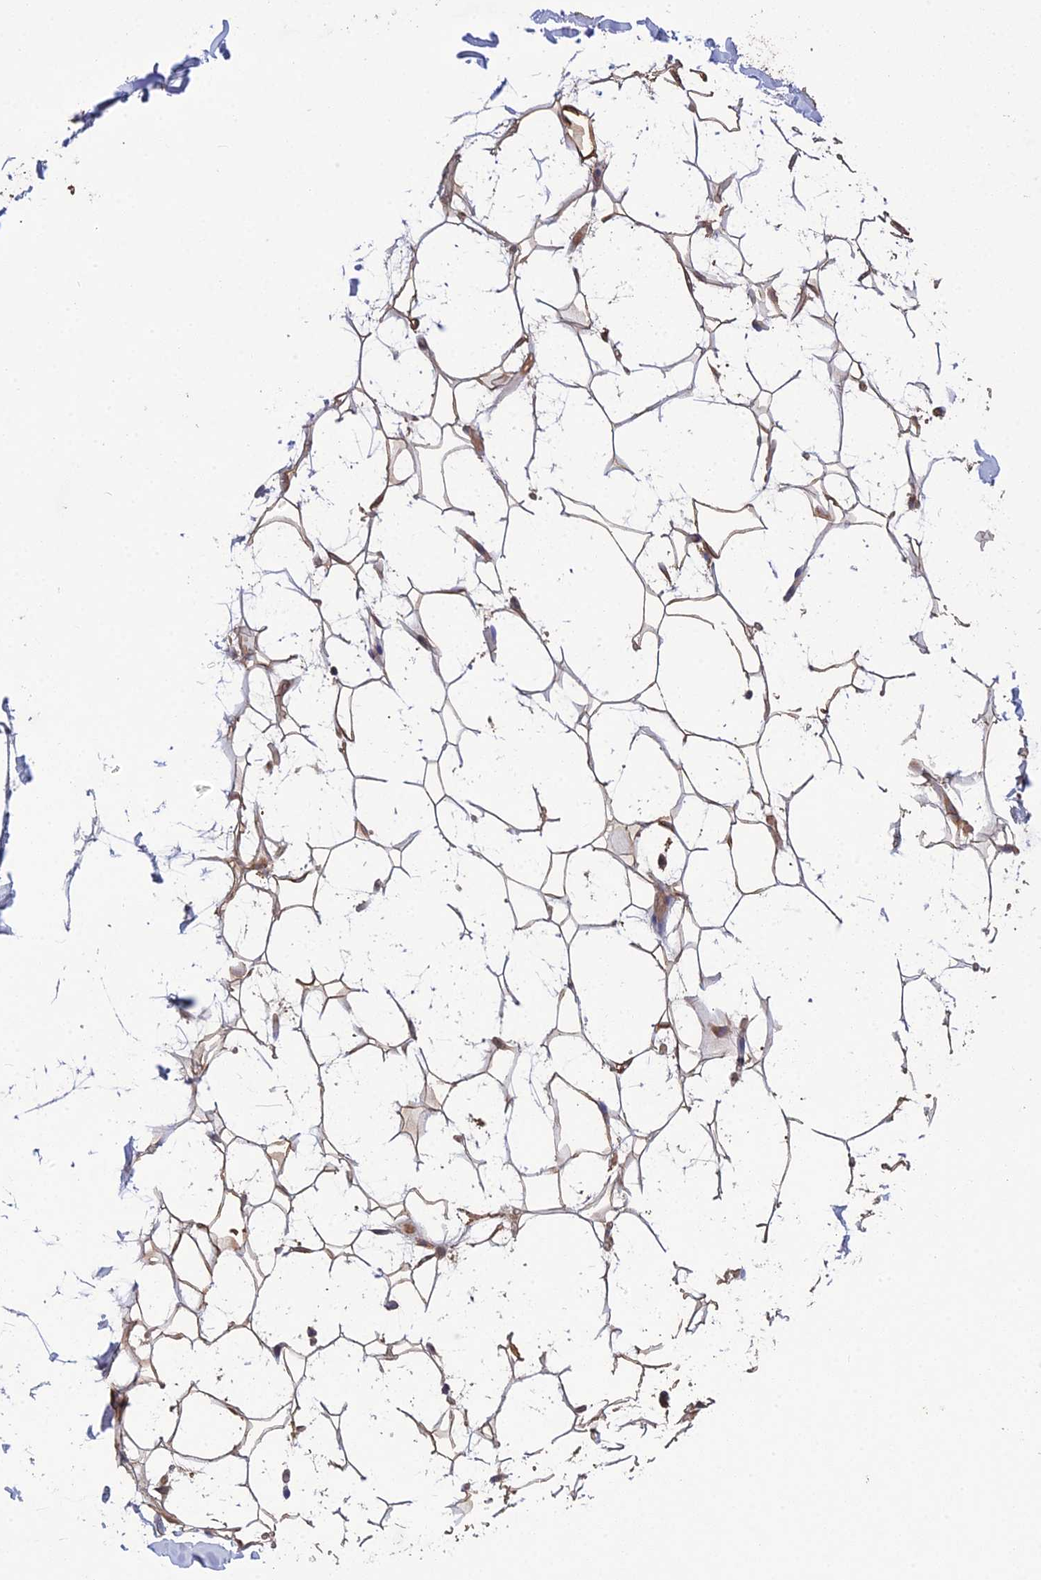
{"staining": {"intensity": "moderate", "quantity": ">75%", "location": "cytoplasmic/membranous"}, "tissue": "adipose tissue", "cell_type": "Adipocytes", "image_type": "normal", "snomed": [{"axis": "morphology", "description": "Normal tissue, NOS"}, {"axis": "topography", "description": "Breast"}], "caption": "DAB (3,3'-diaminobenzidine) immunohistochemical staining of normal adipose tissue displays moderate cytoplasmic/membranous protein positivity in about >75% of adipocytes. (DAB IHC, brown staining for protein, blue staining for nuclei).", "gene": "ARHGAP40", "patient": {"sex": "female", "age": 26}}